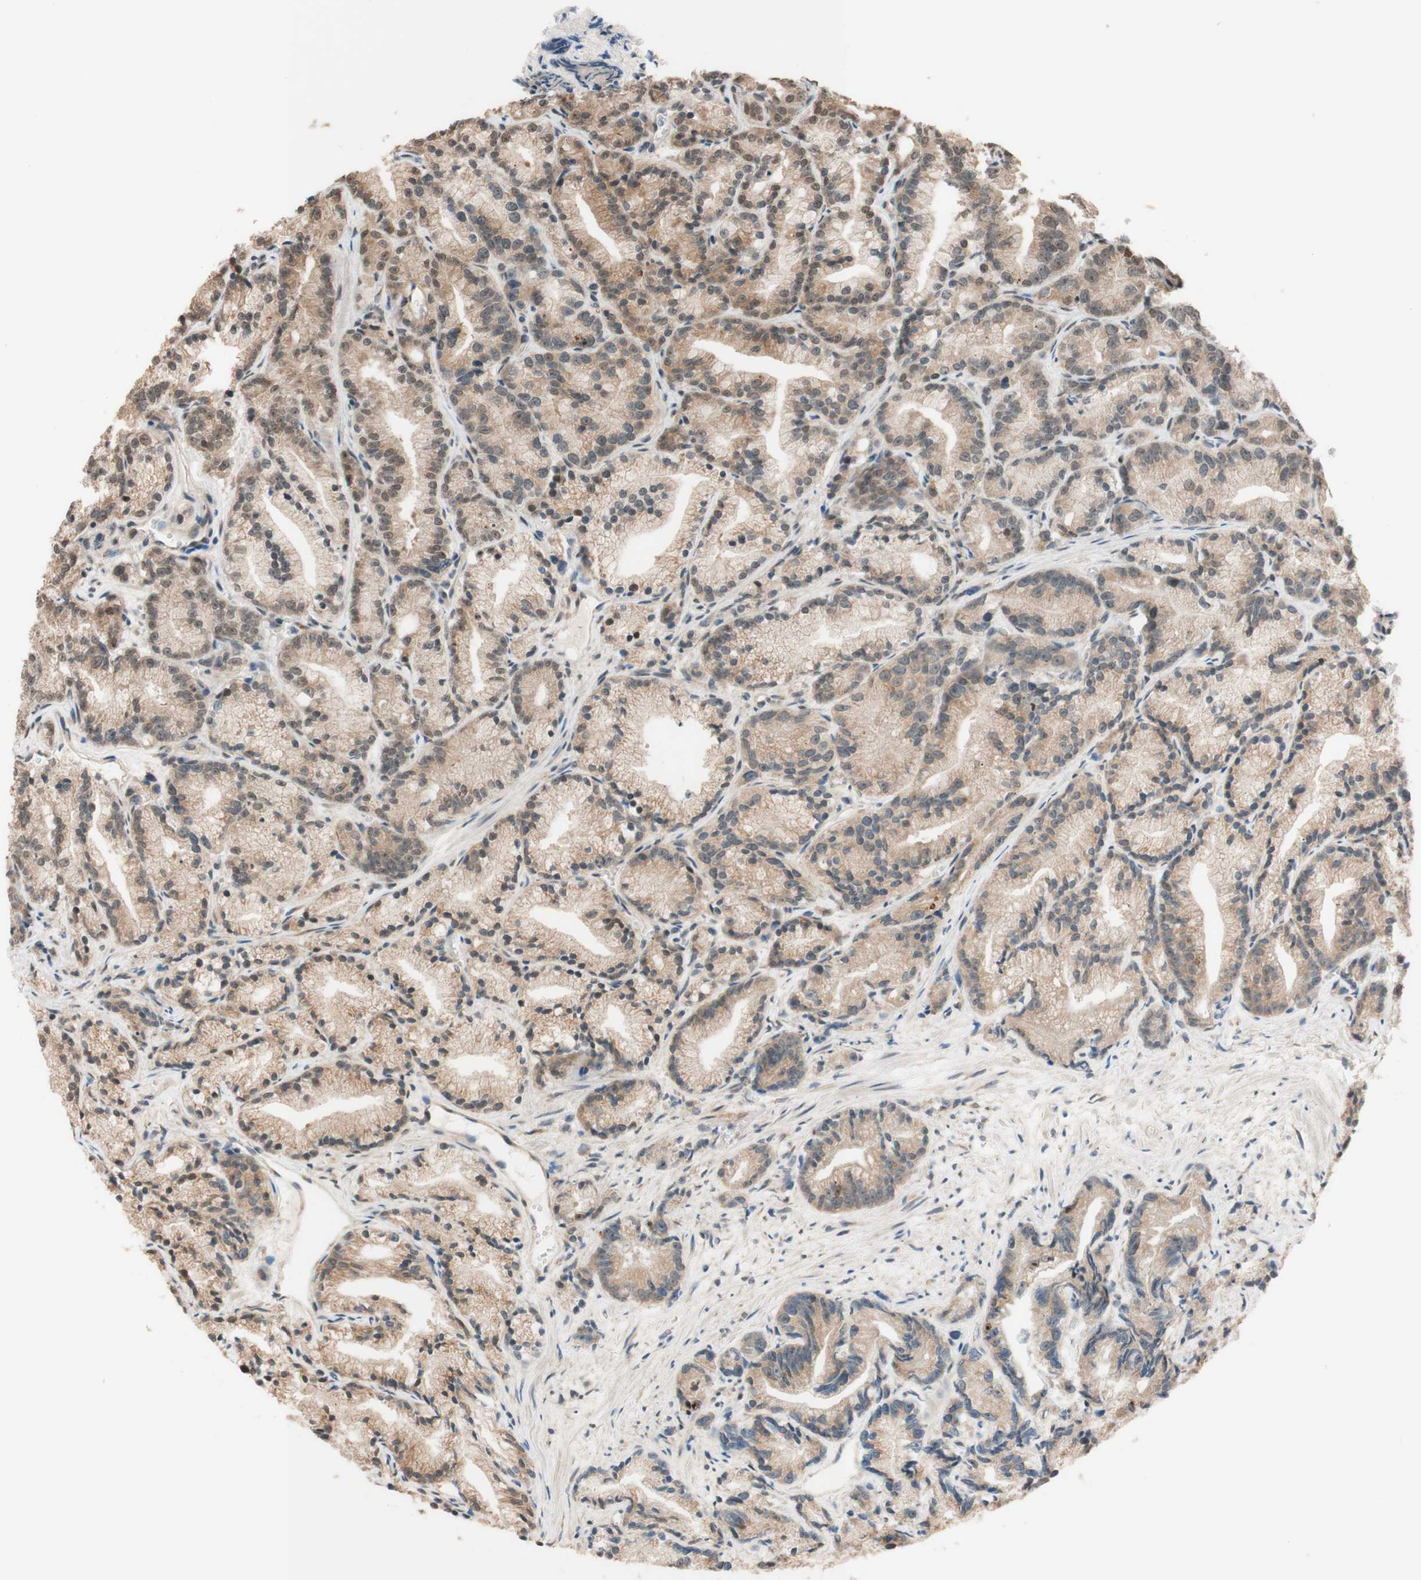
{"staining": {"intensity": "weak", "quantity": "25%-75%", "location": "cytoplasmic/membranous"}, "tissue": "prostate cancer", "cell_type": "Tumor cells", "image_type": "cancer", "snomed": [{"axis": "morphology", "description": "Adenocarcinoma, Low grade"}, {"axis": "topography", "description": "Prostate"}], "caption": "Prostate cancer stained for a protein (brown) exhibits weak cytoplasmic/membranous positive positivity in about 25%-75% of tumor cells.", "gene": "CCNC", "patient": {"sex": "male", "age": 89}}